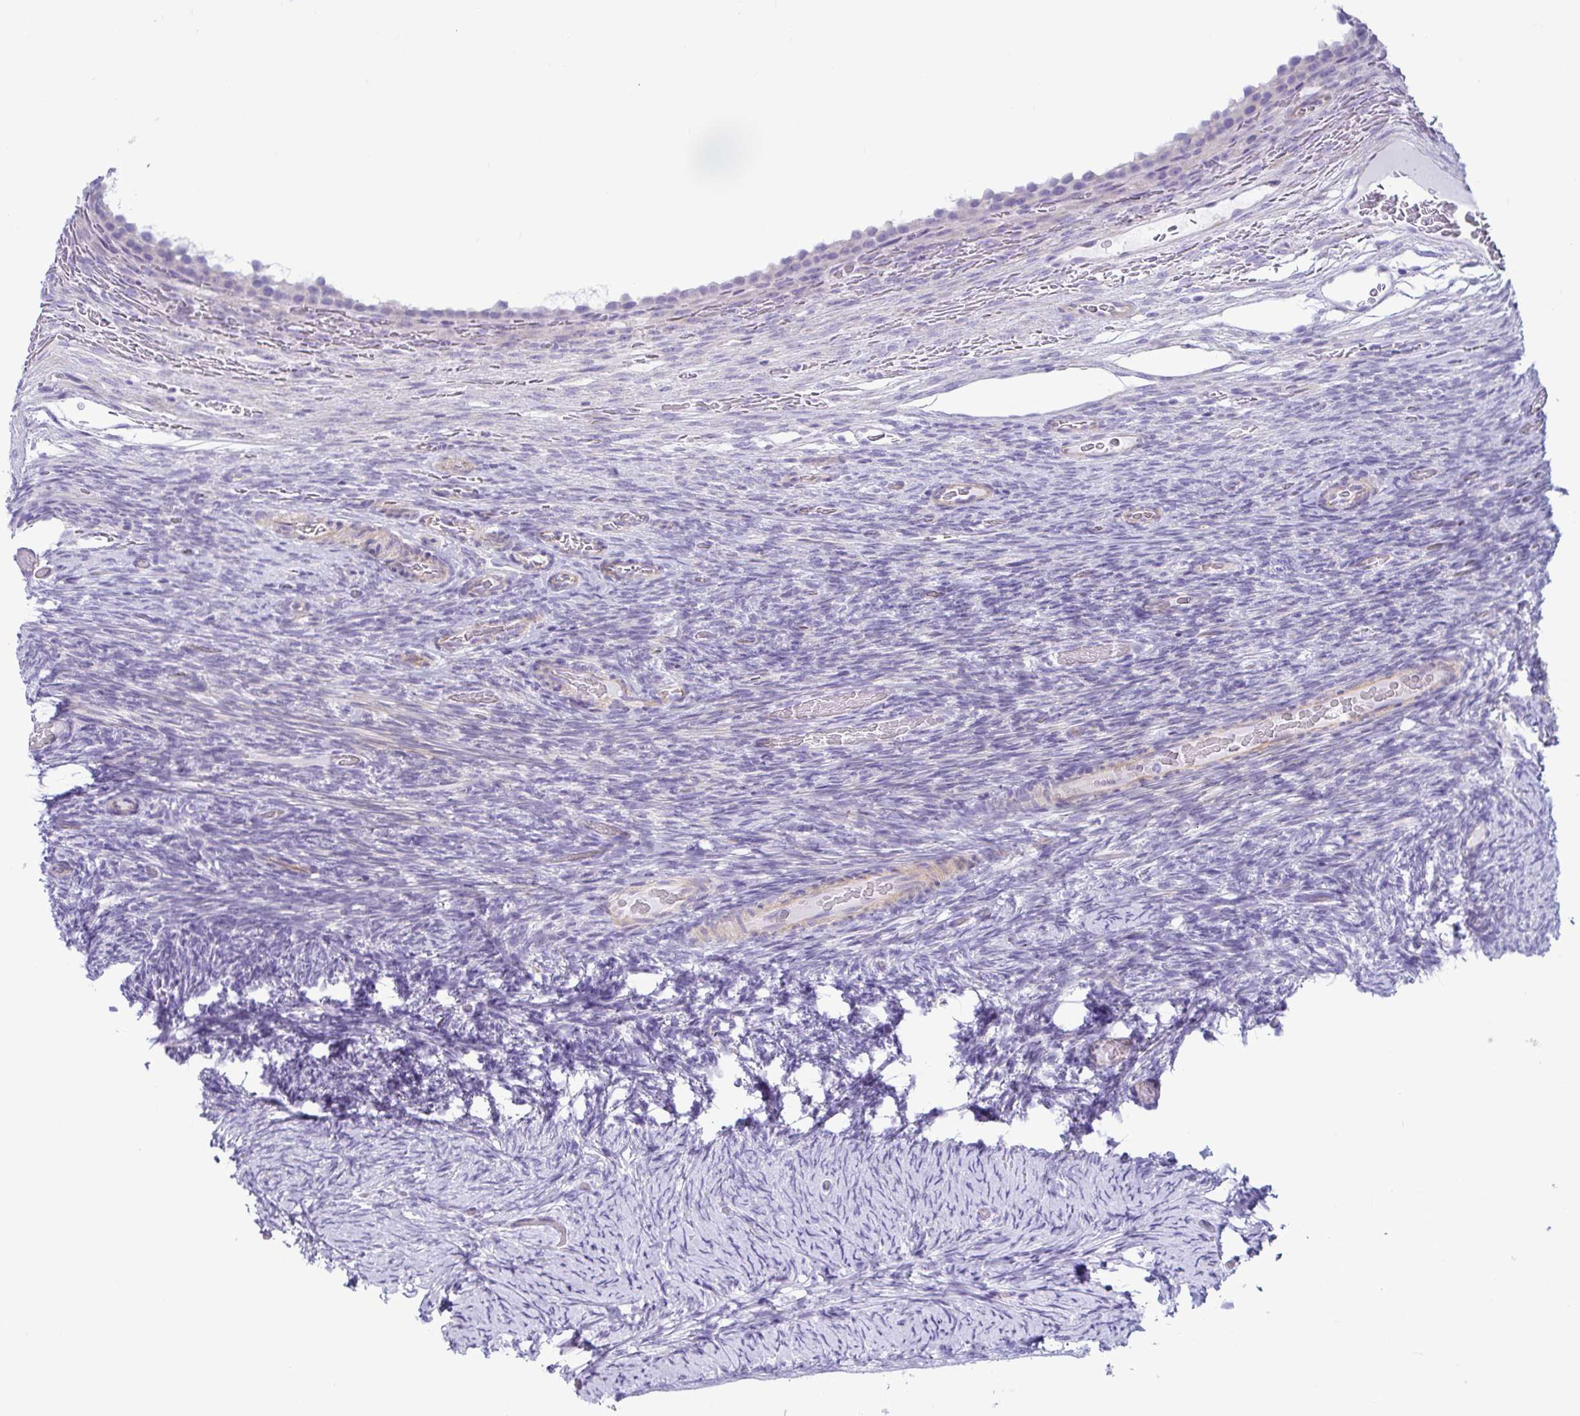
{"staining": {"intensity": "negative", "quantity": "none", "location": "none"}, "tissue": "ovary", "cell_type": "Ovarian stroma cells", "image_type": "normal", "snomed": [{"axis": "morphology", "description": "Normal tissue, NOS"}, {"axis": "topography", "description": "Ovary"}], "caption": "IHC of normal human ovary displays no staining in ovarian stroma cells.", "gene": "TNNI2", "patient": {"sex": "female", "age": 34}}